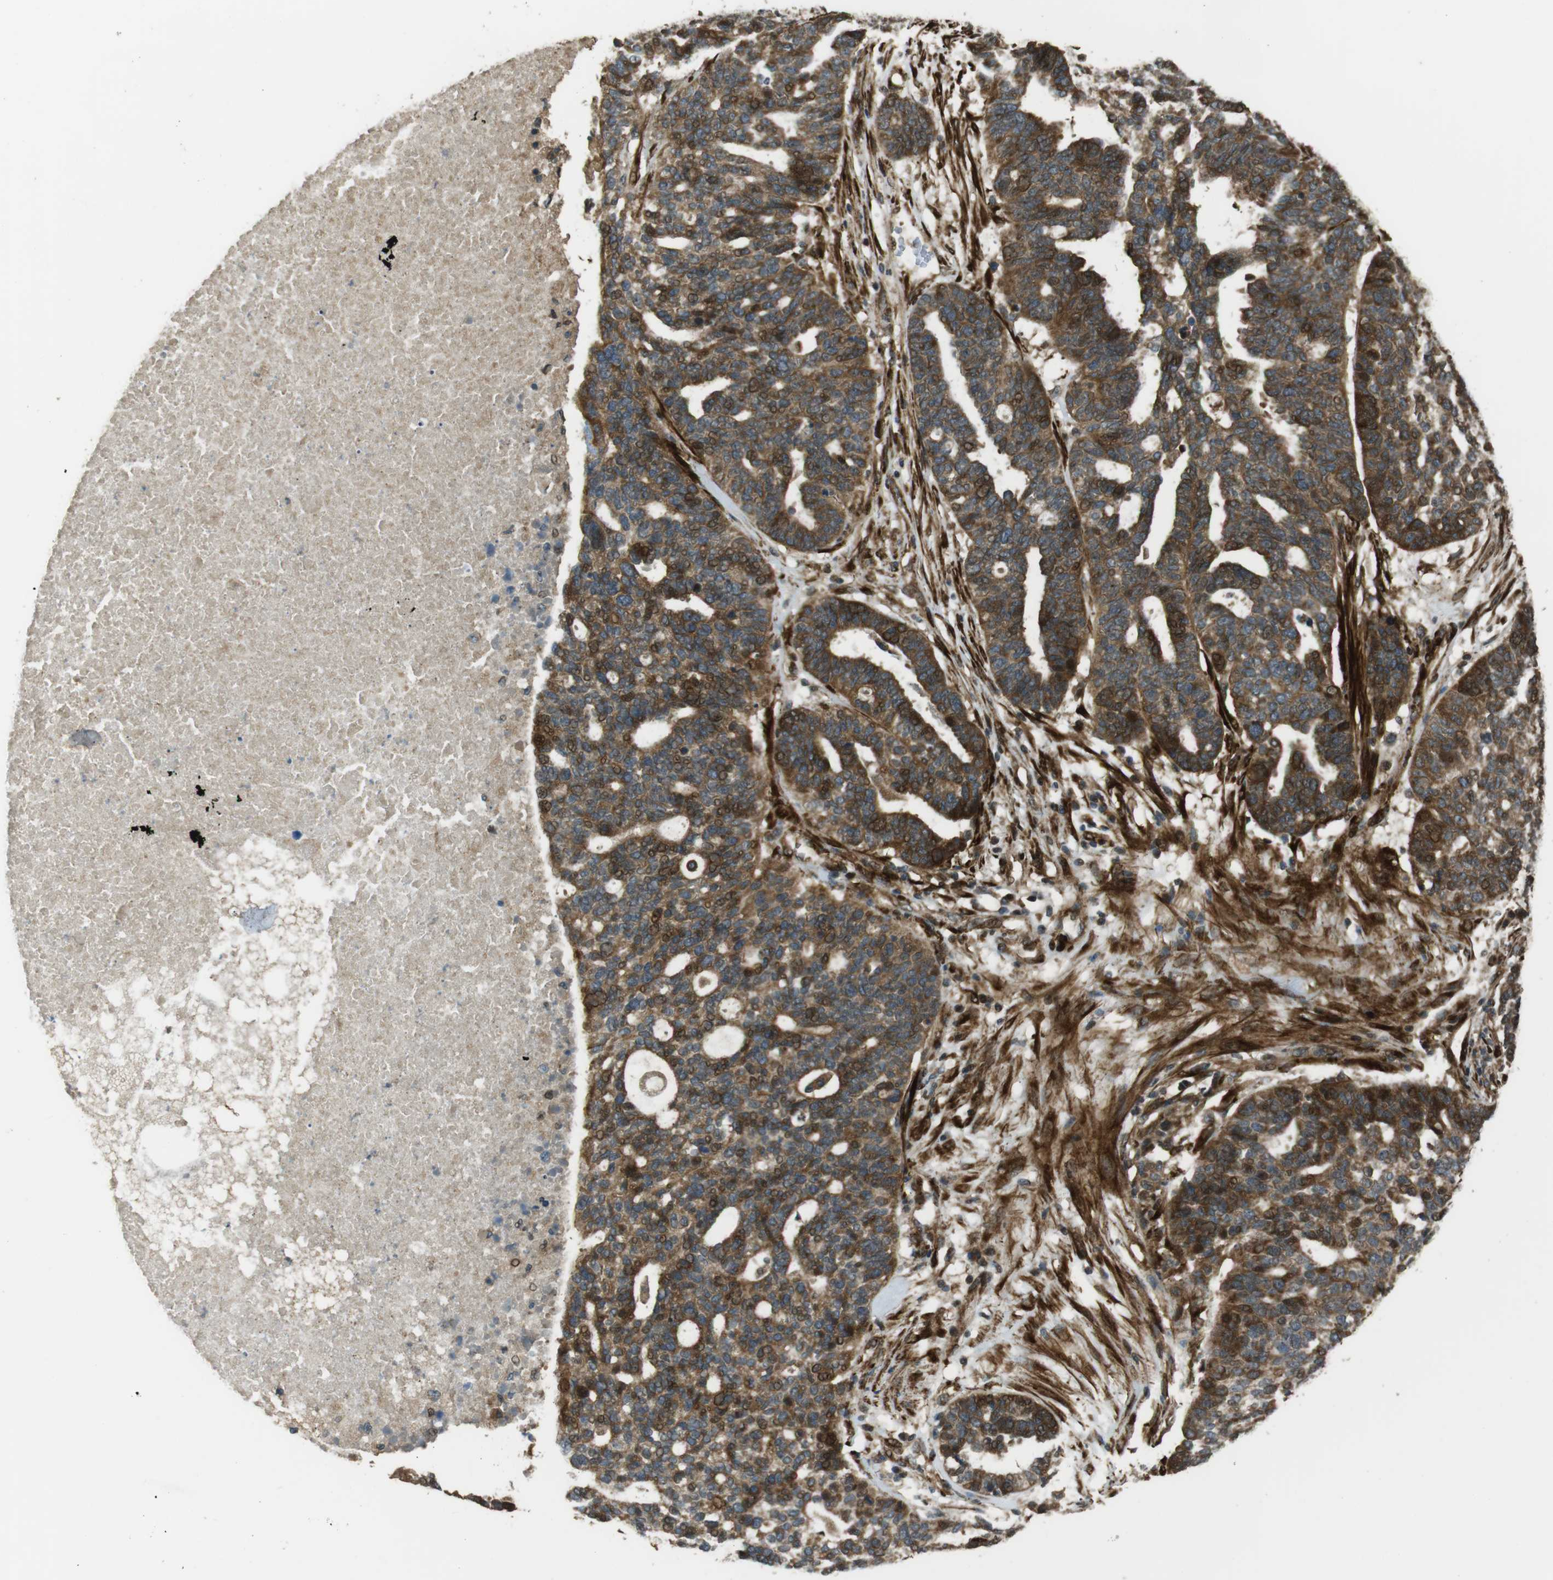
{"staining": {"intensity": "moderate", "quantity": "25%-75%", "location": "cytoplasmic/membranous,nuclear"}, "tissue": "ovarian cancer", "cell_type": "Tumor cells", "image_type": "cancer", "snomed": [{"axis": "morphology", "description": "Cystadenocarcinoma, serous, NOS"}, {"axis": "topography", "description": "Ovary"}], "caption": "IHC of ovarian cancer (serous cystadenocarcinoma) displays medium levels of moderate cytoplasmic/membranous and nuclear positivity in approximately 25%-75% of tumor cells.", "gene": "MSRB3", "patient": {"sex": "female", "age": 59}}